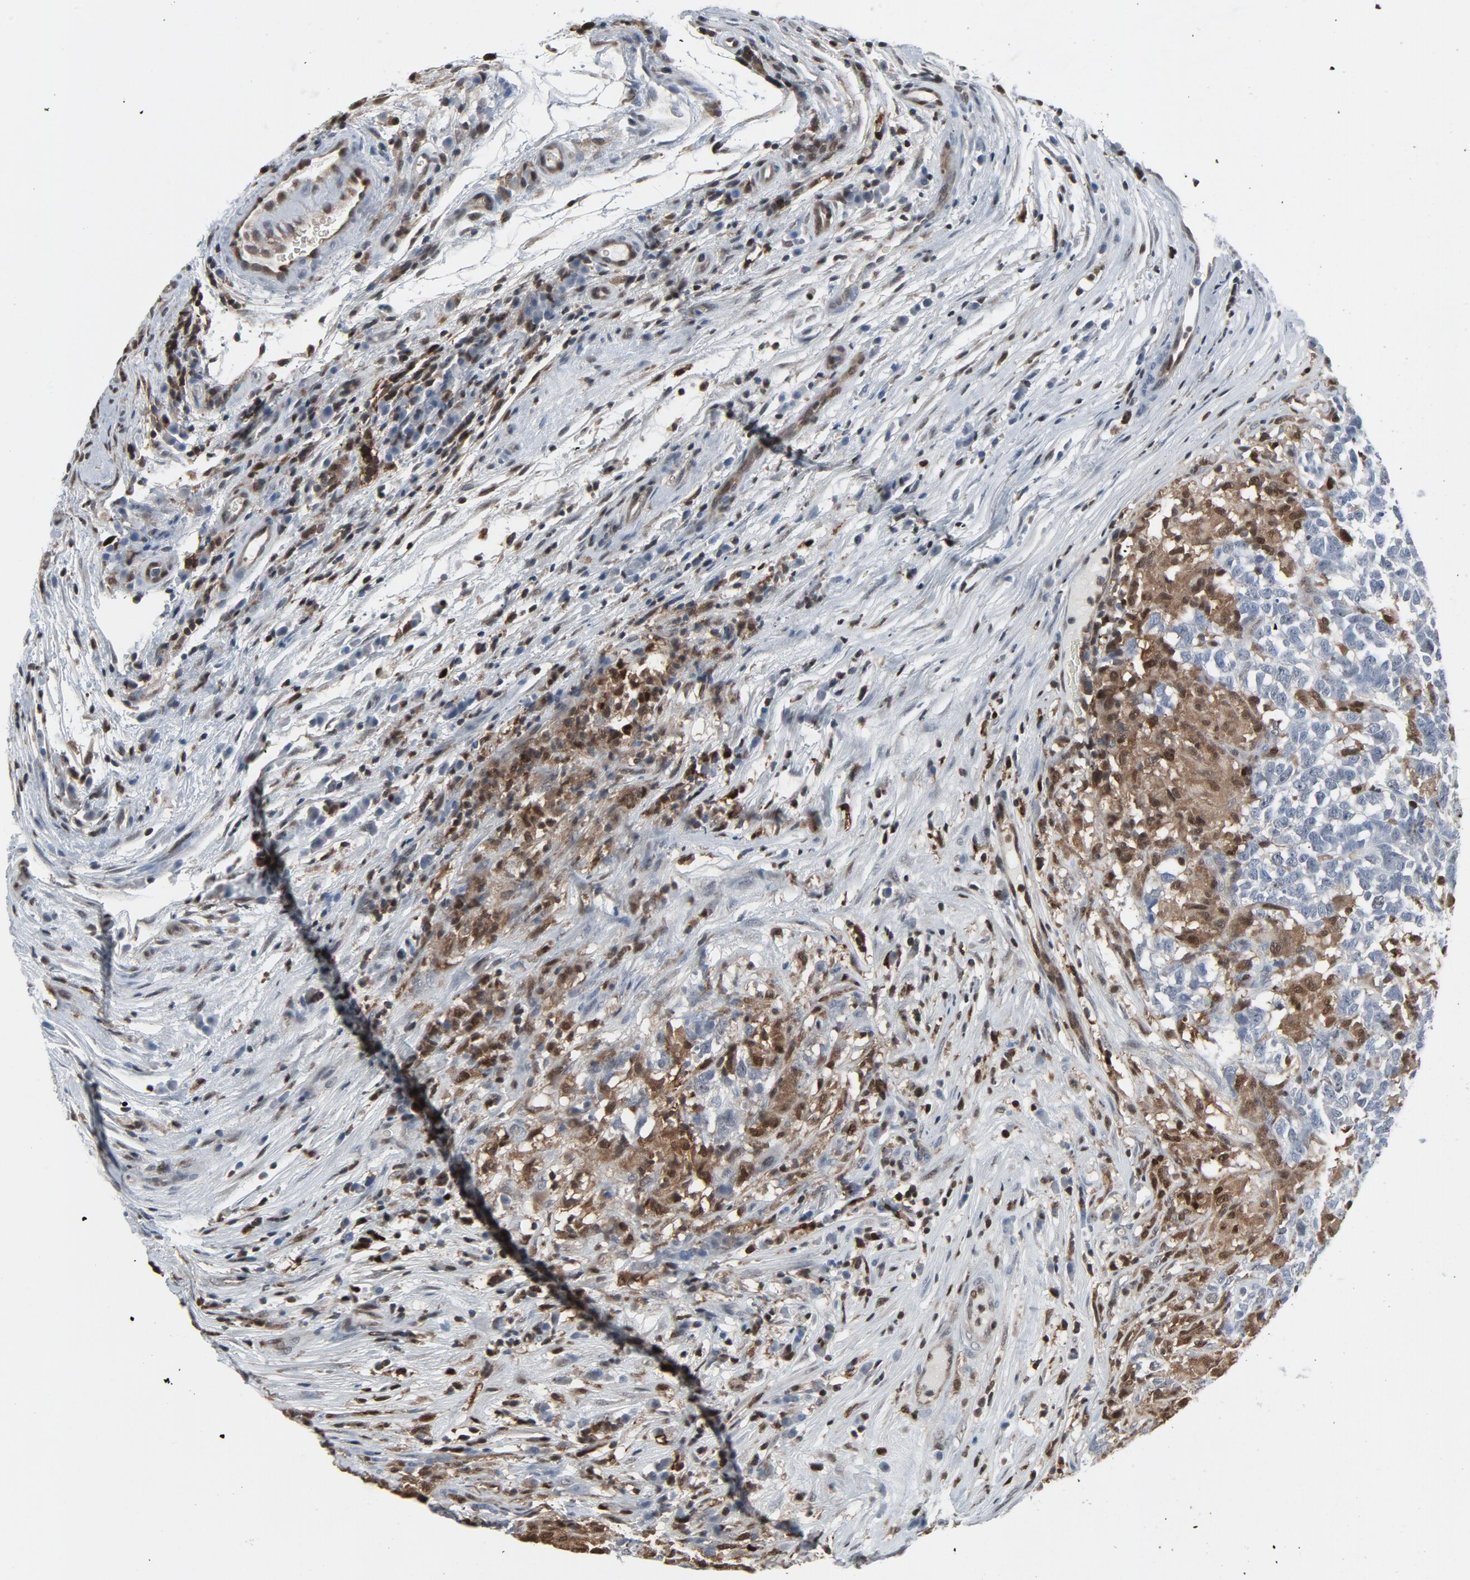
{"staining": {"intensity": "negative", "quantity": "none", "location": "none"}, "tissue": "testis cancer", "cell_type": "Tumor cells", "image_type": "cancer", "snomed": [{"axis": "morphology", "description": "Carcinoma, Embryonal, NOS"}, {"axis": "topography", "description": "Testis"}], "caption": "The IHC photomicrograph has no significant positivity in tumor cells of testis embryonal carcinoma tissue.", "gene": "STAT5A", "patient": {"sex": "male", "age": 26}}